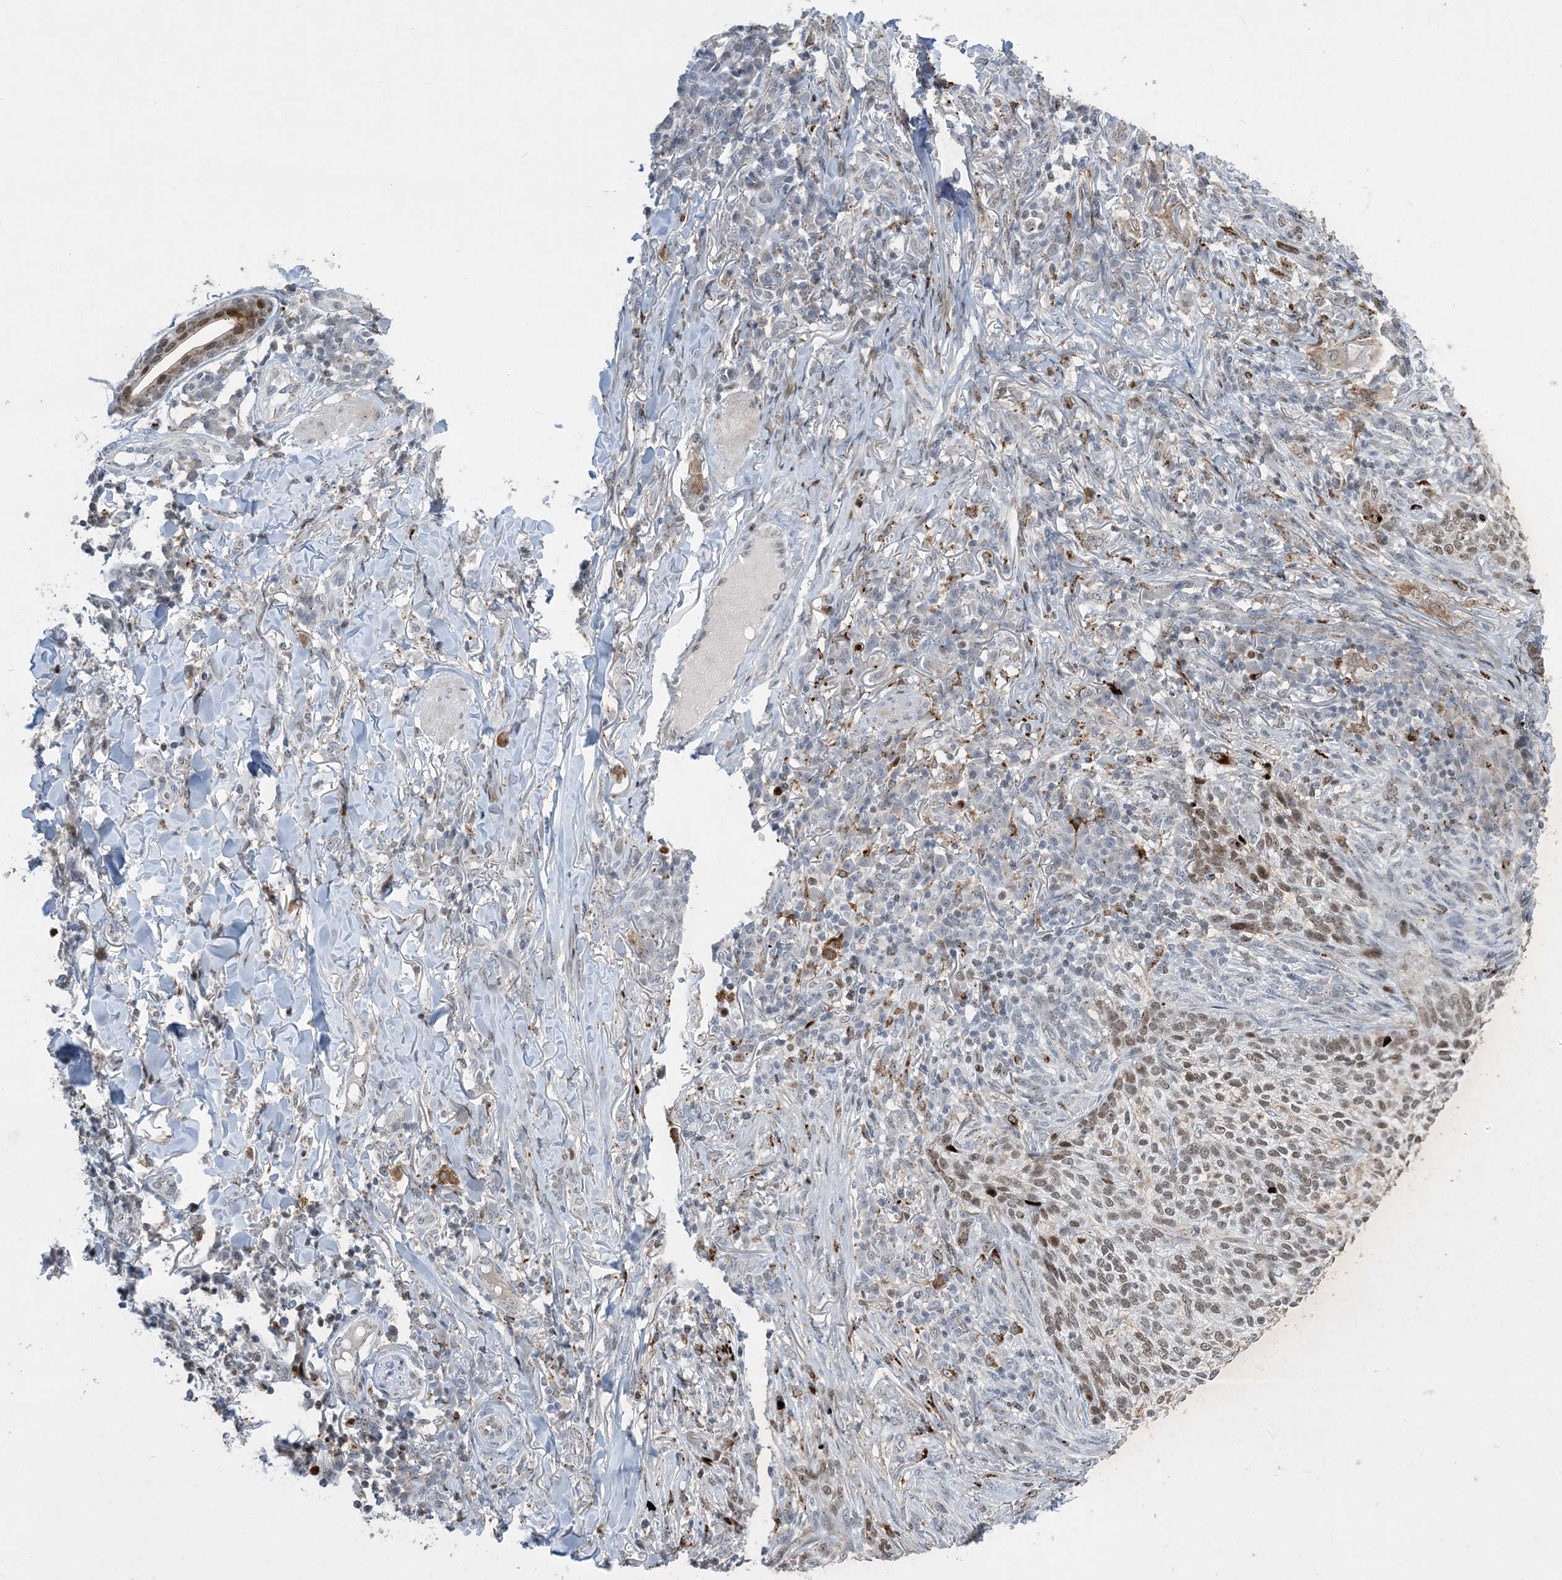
{"staining": {"intensity": "weak", "quantity": "25%-75%", "location": "nuclear"}, "tissue": "skin cancer", "cell_type": "Tumor cells", "image_type": "cancer", "snomed": [{"axis": "morphology", "description": "Basal cell carcinoma"}, {"axis": "topography", "description": "Skin"}], "caption": "Protein expression analysis of skin cancer (basal cell carcinoma) reveals weak nuclear expression in about 25%-75% of tumor cells.", "gene": "SLC25A53", "patient": {"sex": "female", "age": 64}}